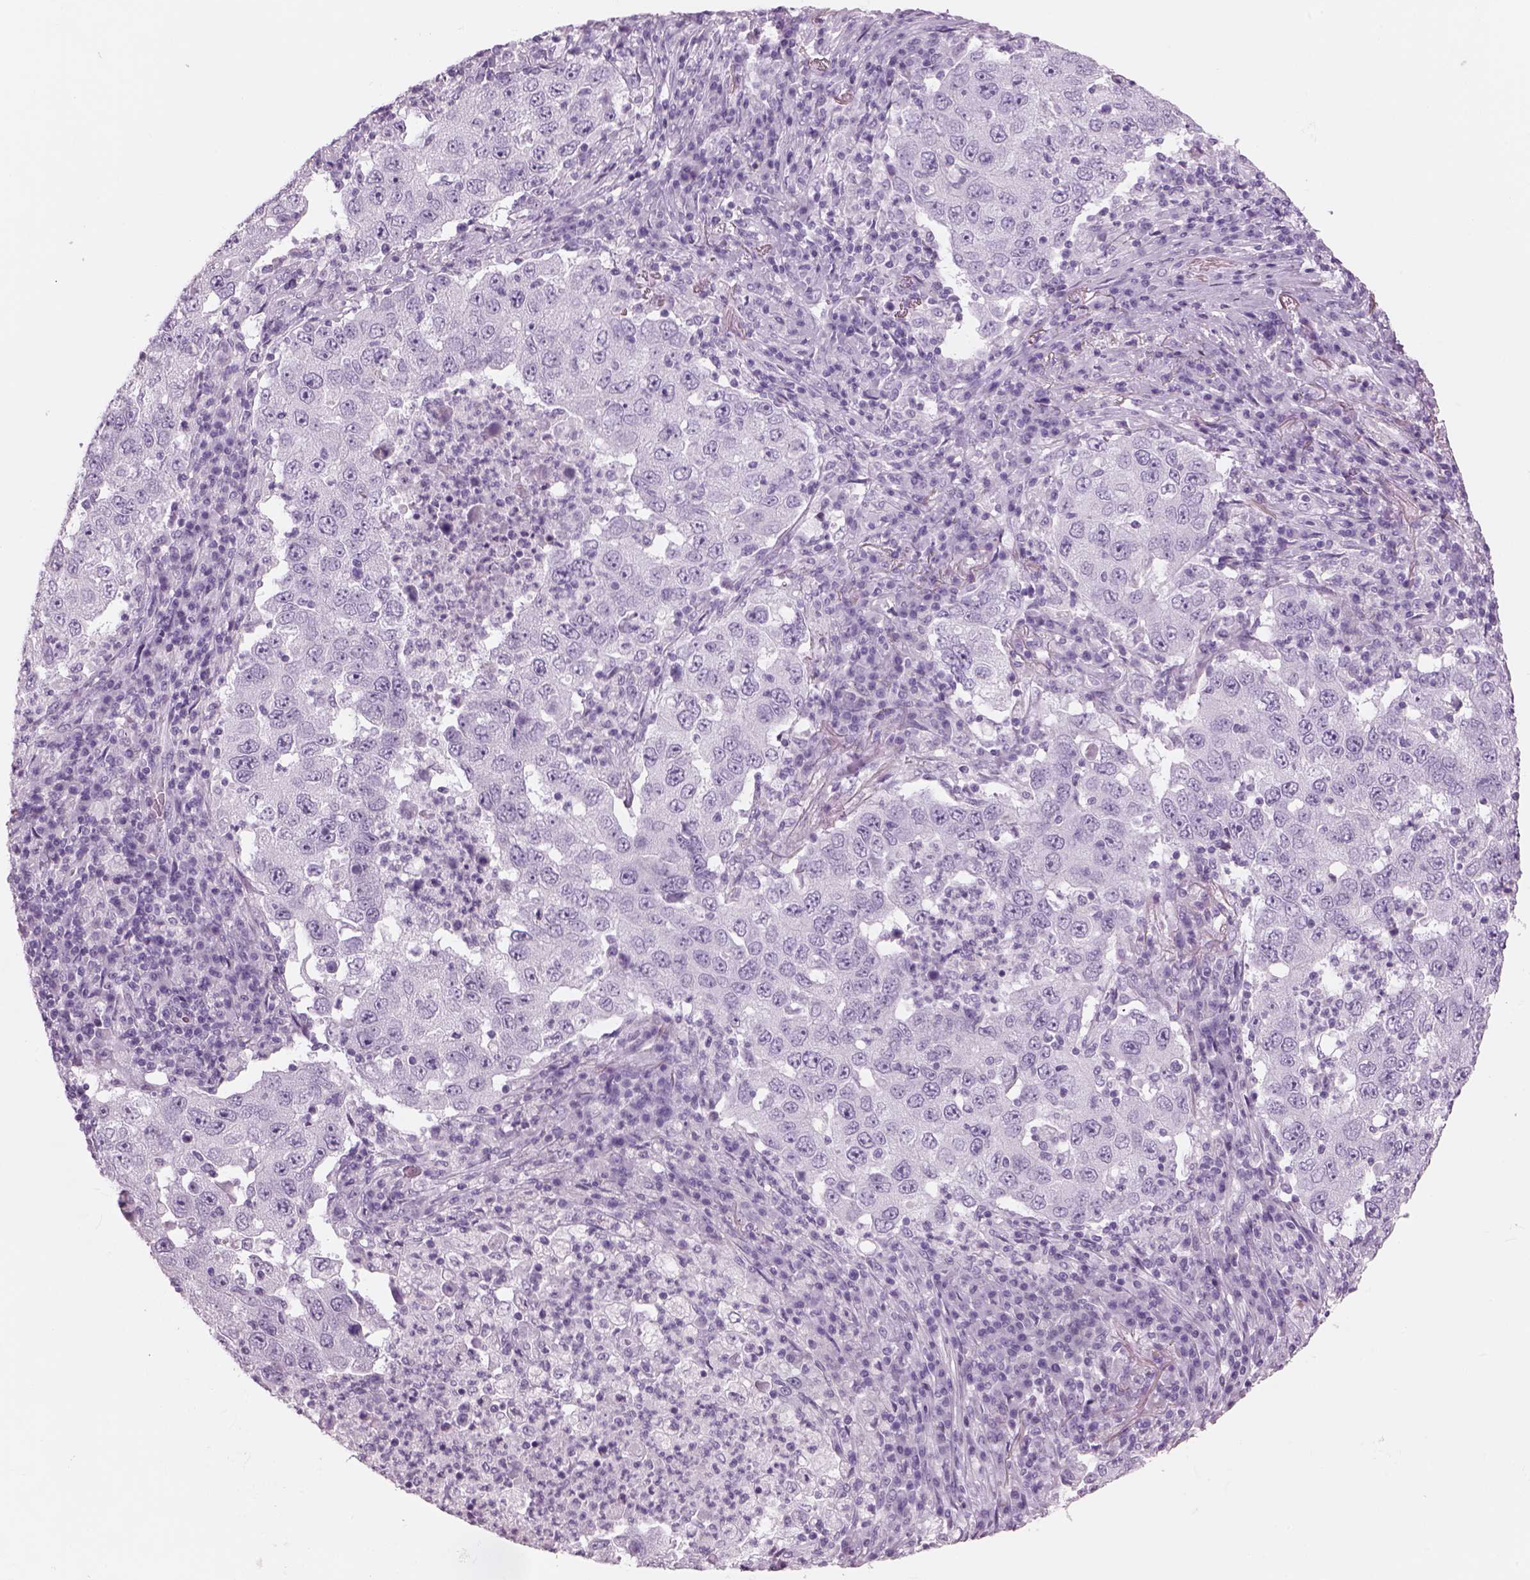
{"staining": {"intensity": "negative", "quantity": "none", "location": "none"}, "tissue": "lung cancer", "cell_type": "Tumor cells", "image_type": "cancer", "snomed": [{"axis": "morphology", "description": "Adenocarcinoma, NOS"}, {"axis": "topography", "description": "Lung"}], "caption": "High magnification brightfield microscopy of adenocarcinoma (lung) stained with DAB (3,3'-diaminobenzidine) (brown) and counterstained with hematoxylin (blue): tumor cells show no significant staining.", "gene": "RHO", "patient": {"sex": "male", "age": 73}}